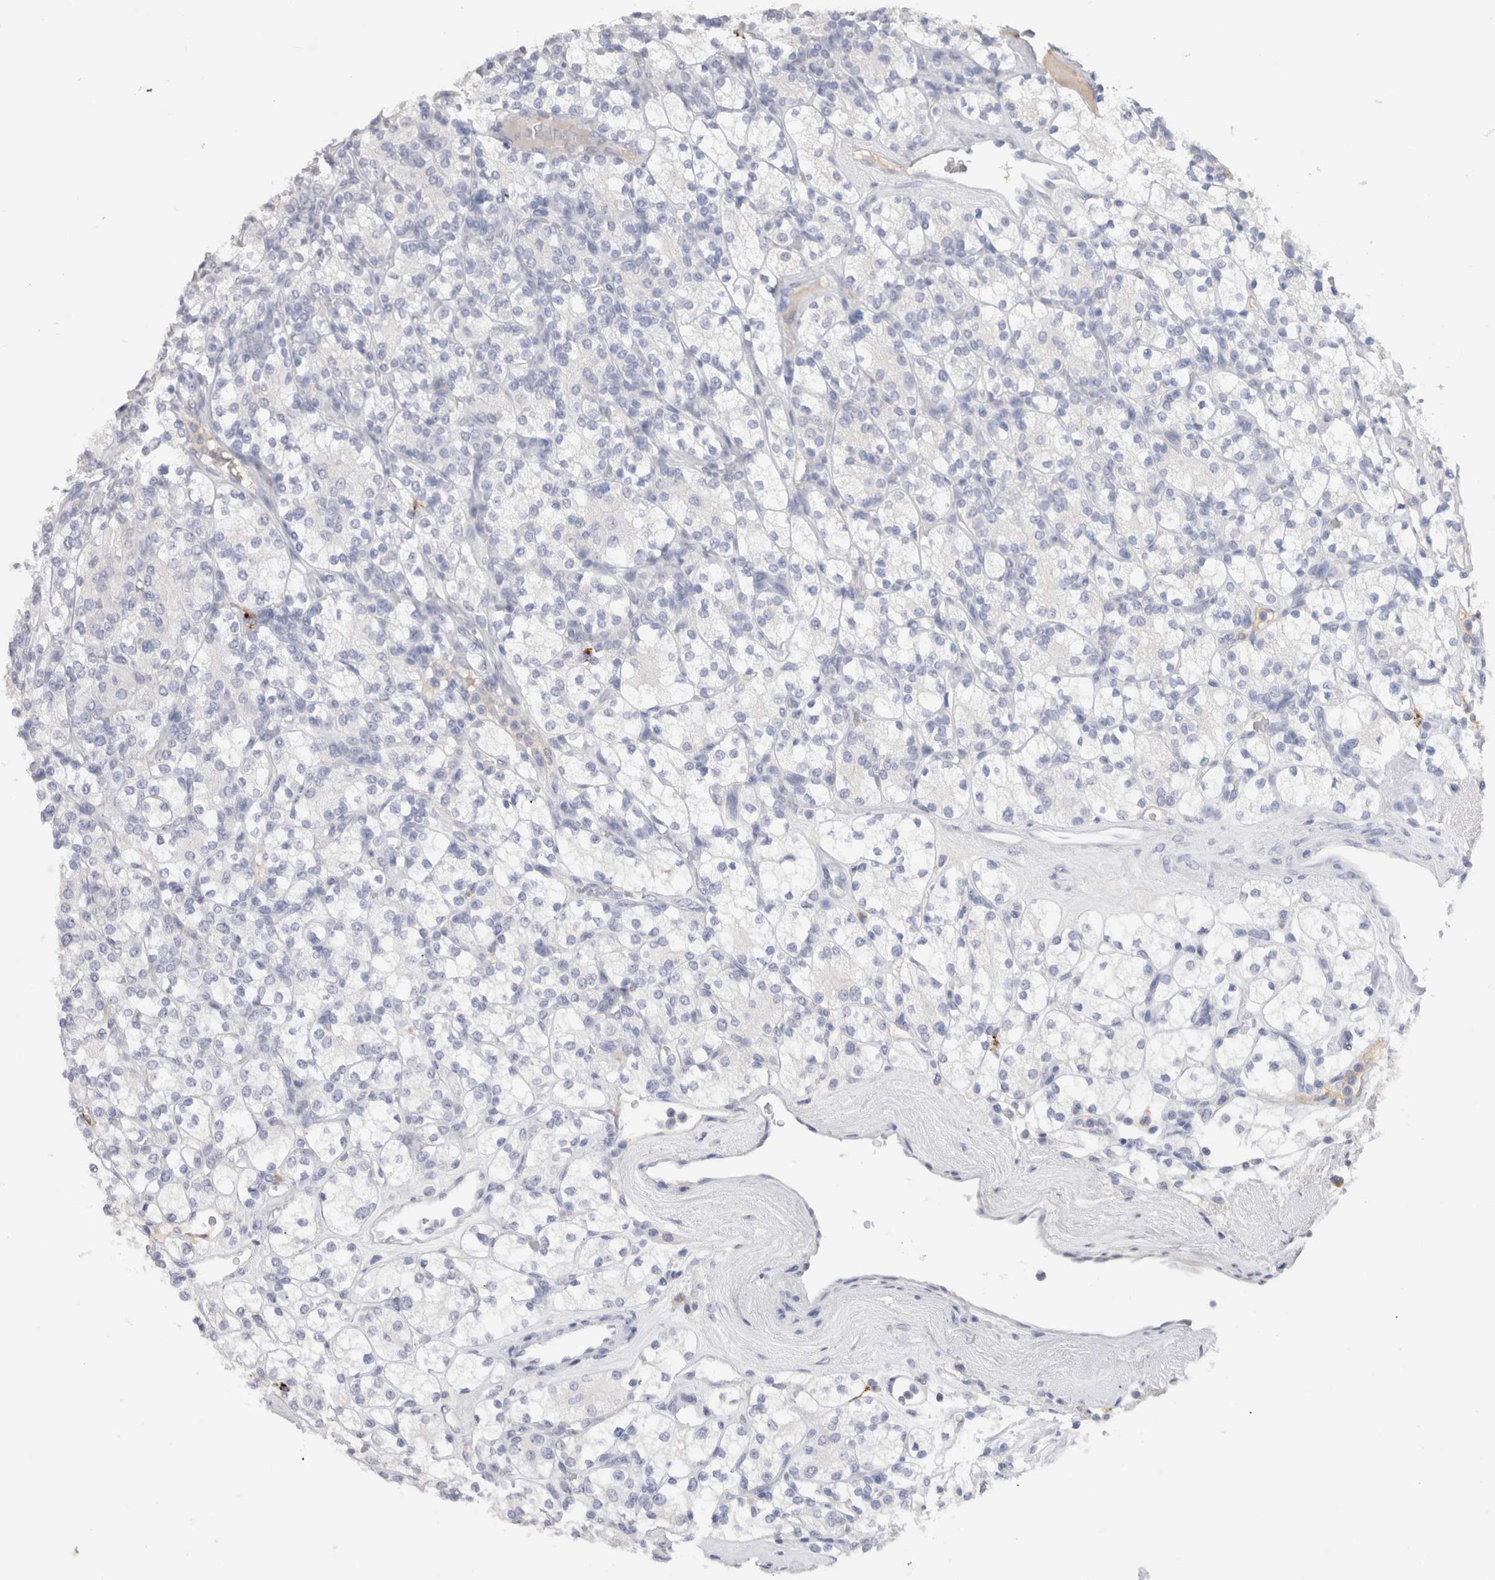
{"staining": {"intensity": "negative", "quantity": "none", "location": "none"}, "tissue": "renal cancer", "cell_type": "Tumor cells", "image_type": "cancer", "snomed": [{"axis": "morphology", "description": "Adenocarcinoma, NOS"}, {"axis": "topography", "description": "Kidney"}], "caption": "The image demonstrates no significant positivity in tumor cells of adenocarcinoma (renal).", "gene": "LAMP3", "patient": {"sex": "male", "age": 77}}